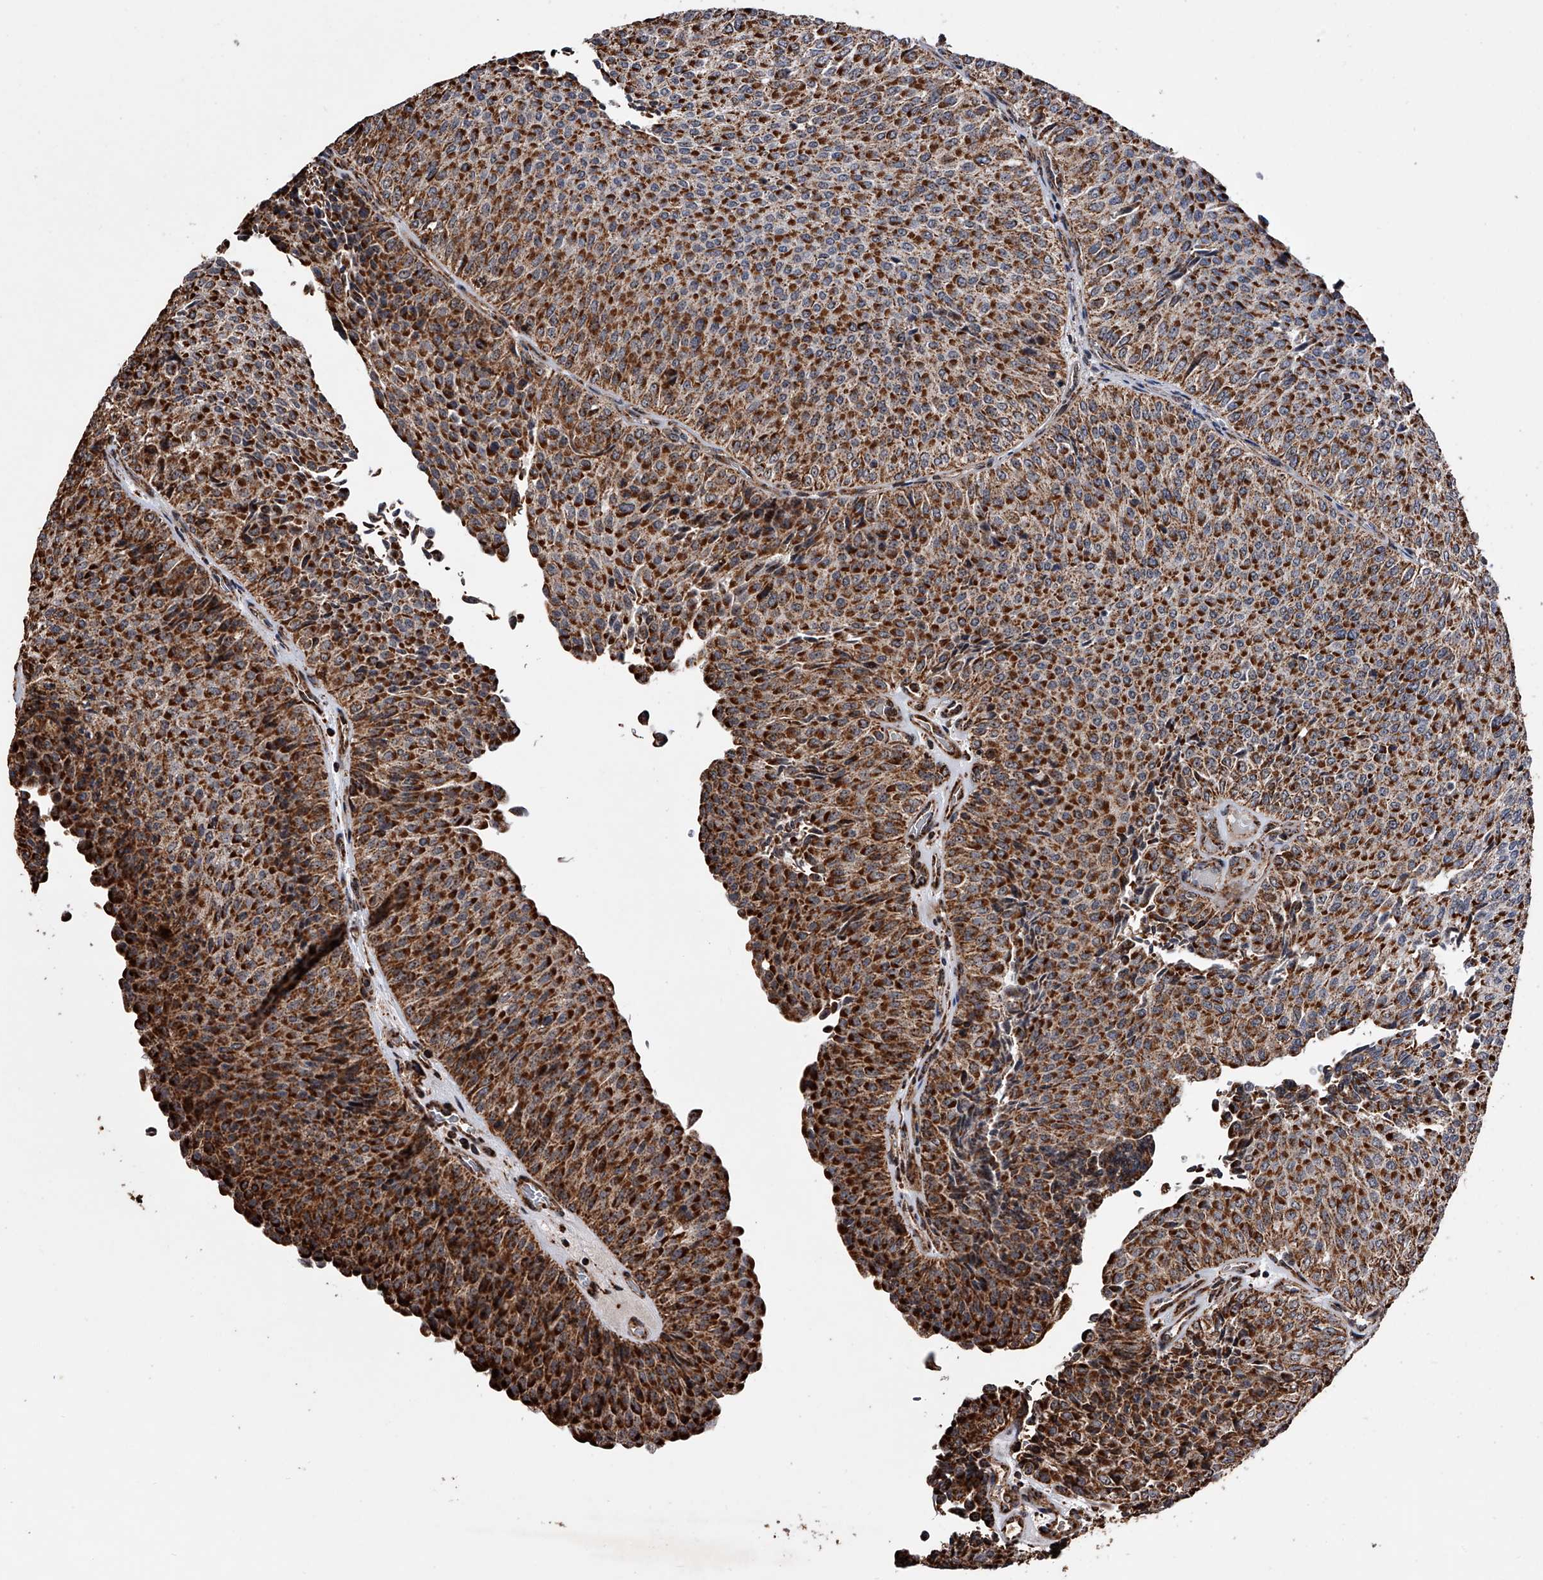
{"staining": {"intensity": "strong", "quantity": ">75%", "location": "cytoplasmic/membranous"}, "tissue": "urothelial cancer", "cell_type": "Tumor cells", "image_type": "cancer", "snomed": [{"axis": "morphology", "description": "Urothelial carcinoma, Low grade"}, {"axis": "topography", "description": "Urinary bladder"}], "caption": "Low-grade urothelial carcinoma stained for a protein demonstrates strong cytoplasmic/membranous positivity in tumor cells. (DAB IHC with brightfield microscopy, high magnification).", "gene": "SMPDL3A", "patient": {"sex": "male", "age": 78}}